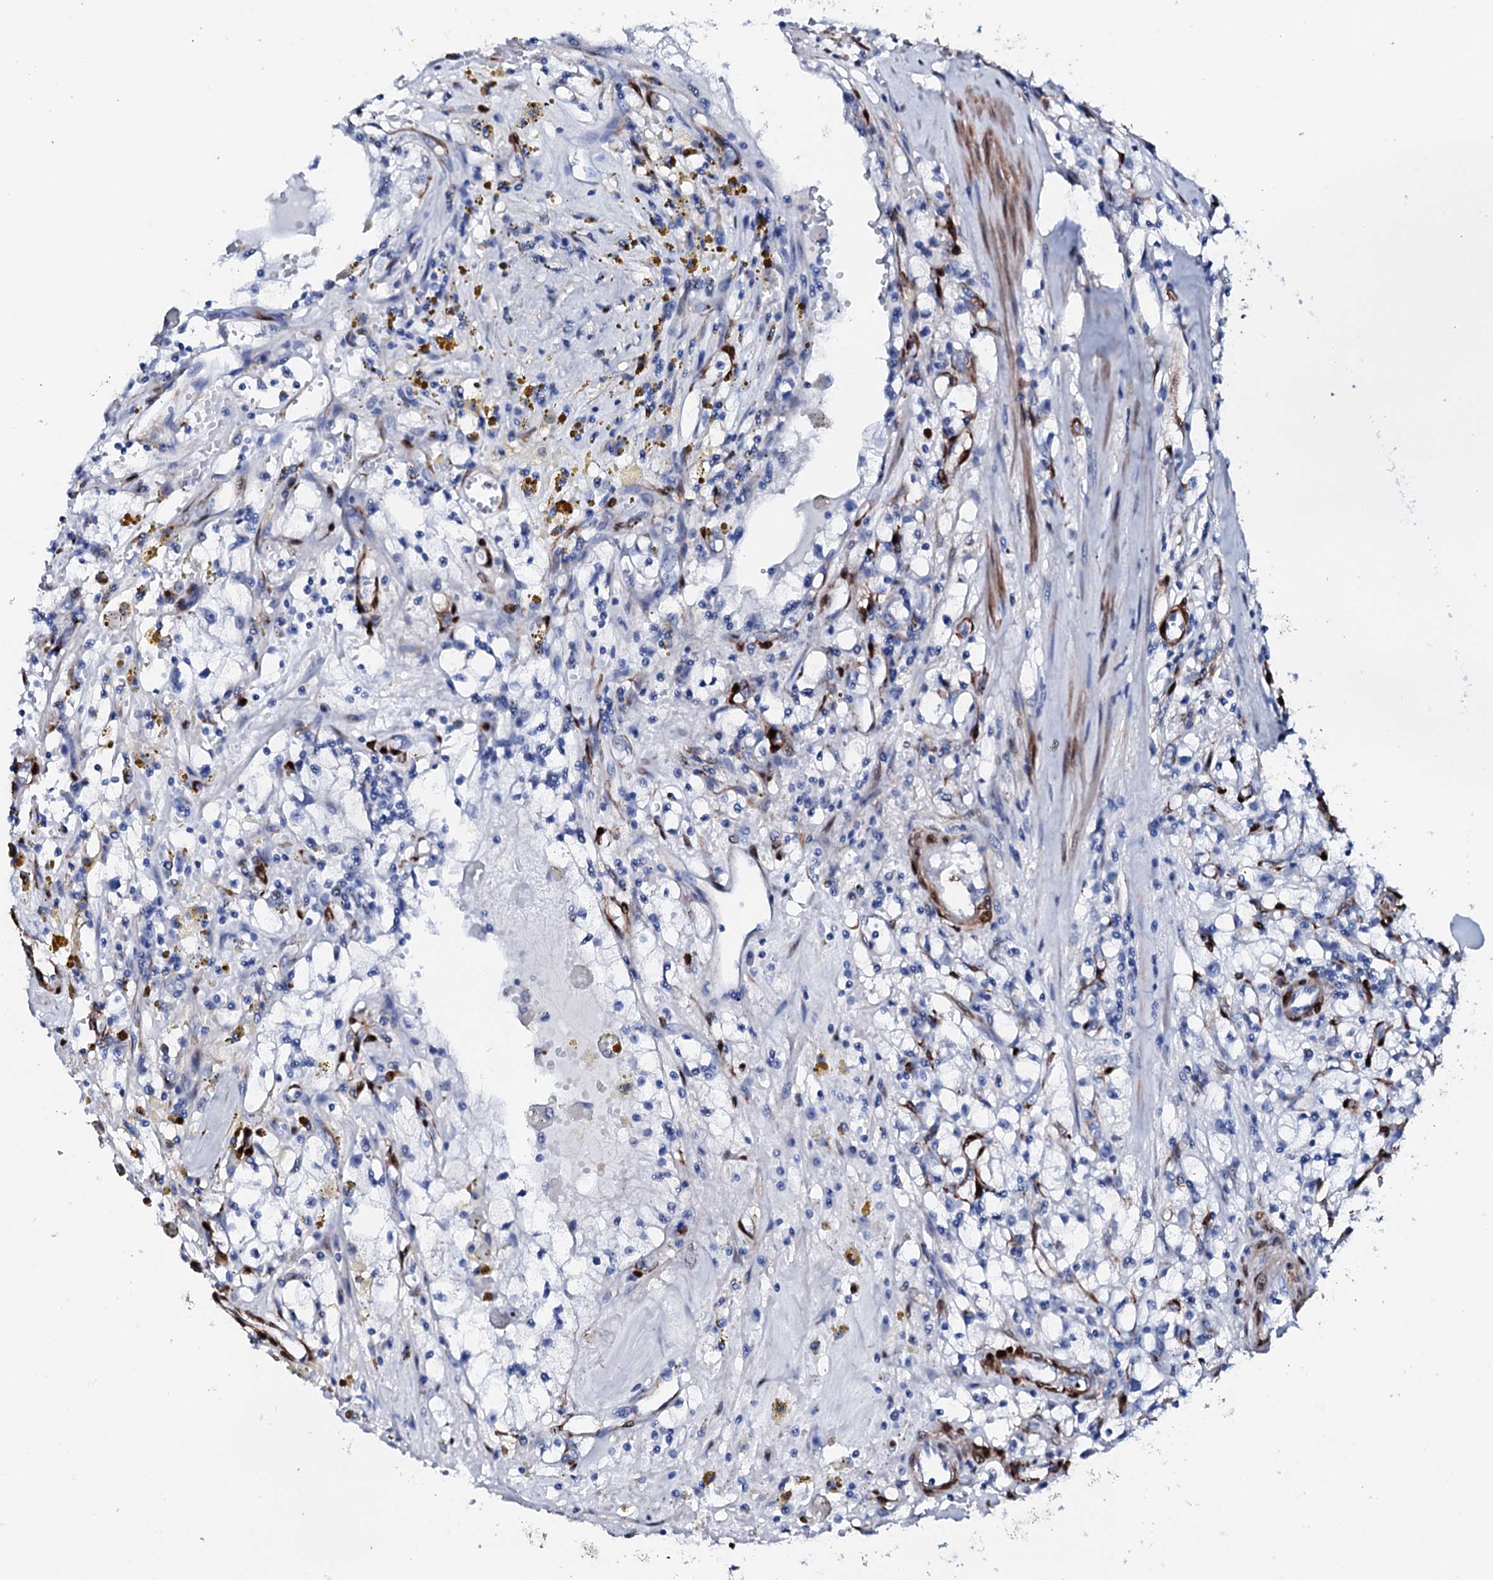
{"staining": {"intensity": "negative", "quantity": "none", "location": "none"}, "tissue": "renal cancer", "cell_type": "Tumor cells", "image_type": "cancer", "snomed": [{"axis": "morphology", "description": "Adenocarcinoma, NOS"}, {"axis": "topography", "description": "Kidney"}], "caption": "An image of adenocarcinoma (renal) stained for a protein exhibits no brown staining in tumor cells. (Stains: DAB immunohistochemistry with hematoxylin counter stain, Microscopy: brightfield microscopy at high magnification).", "gene": "NRIP2", "patient": {"sex": "male", "age": 56}}